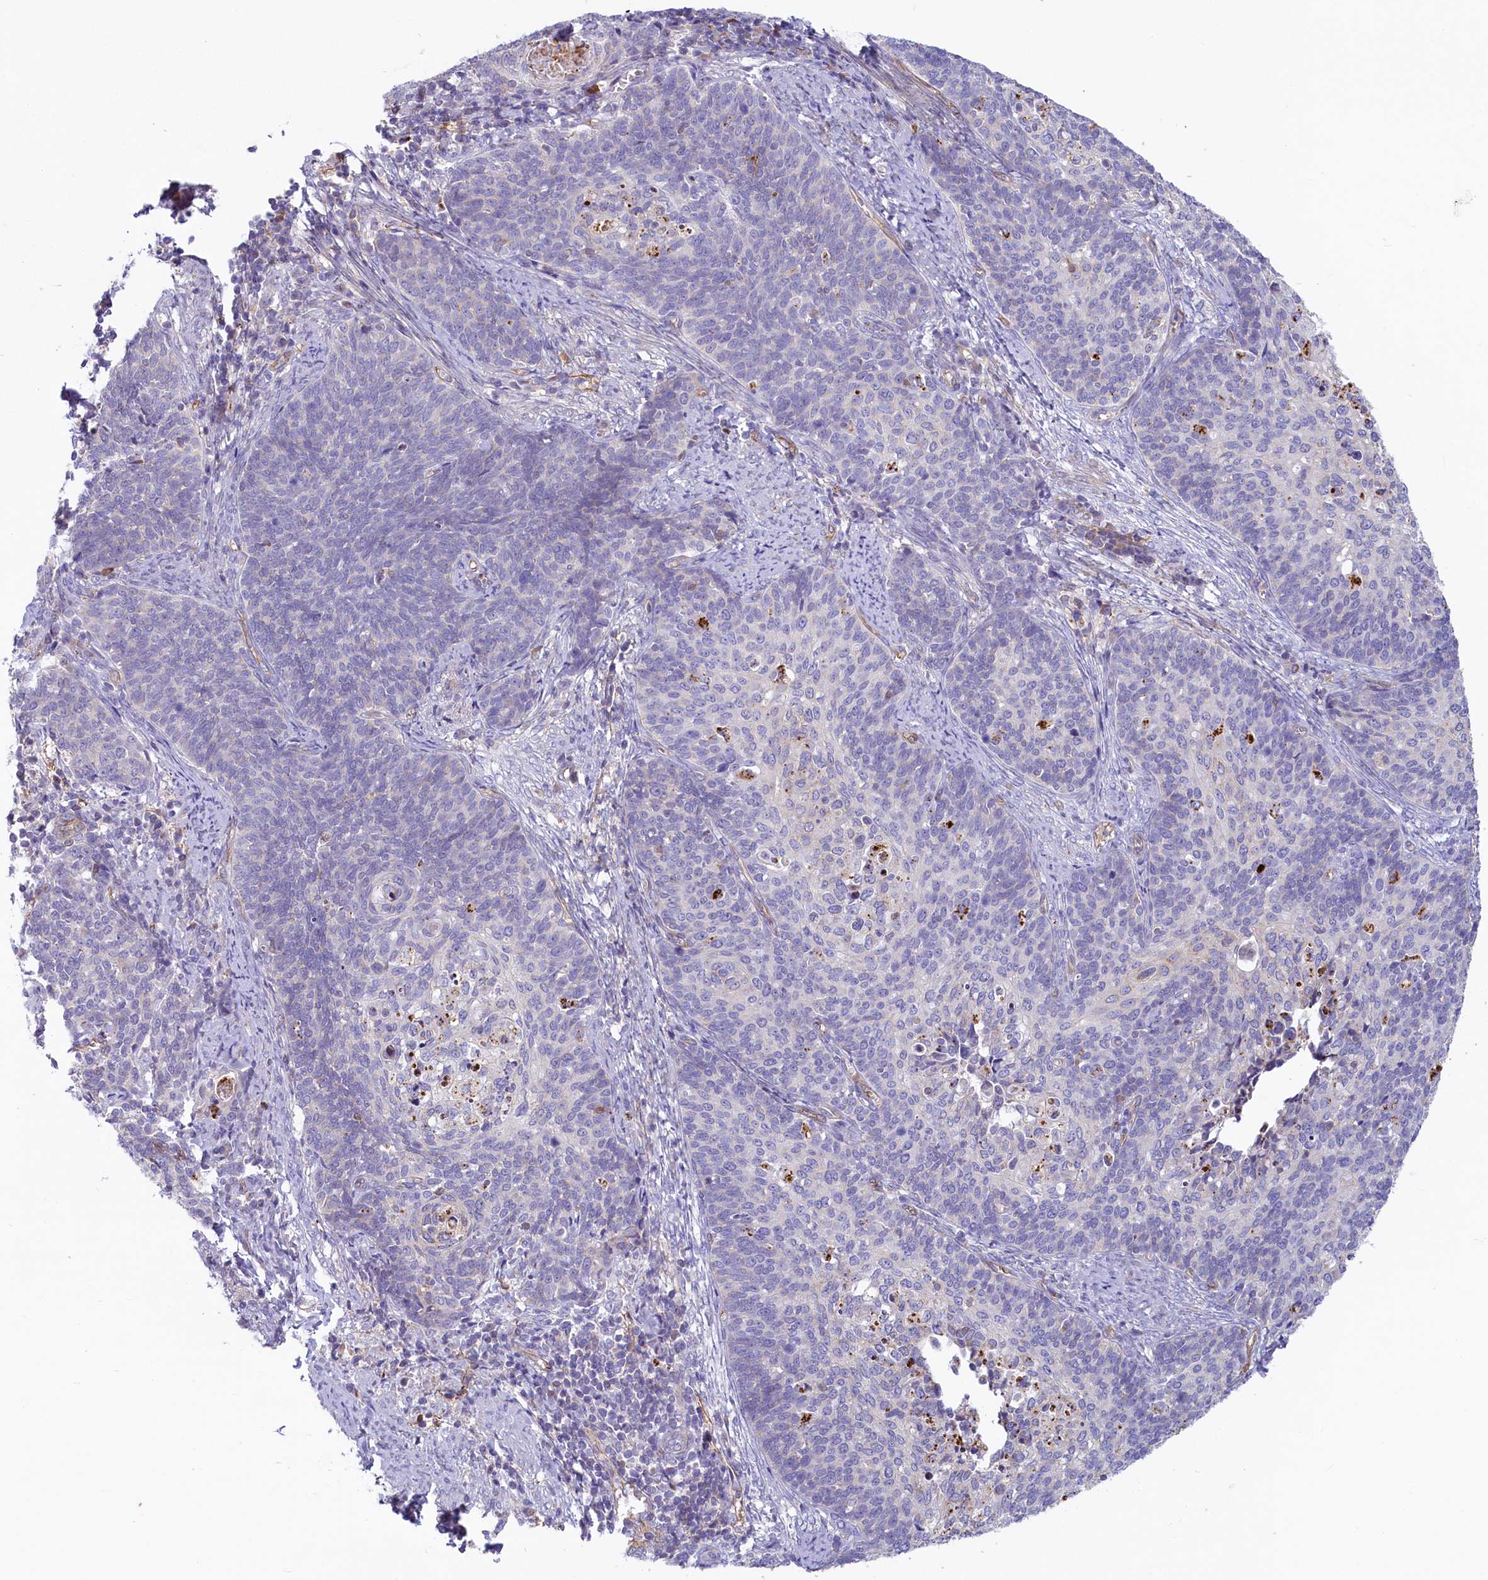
{"staining": {"intensity": "negative", "quantity": "none", "location": "none"}, "tissue": "cervical cancer", "cell_type": "Tumor cells", "image_type": "cancer", "snomed": [{"axis": "morphology", "description": "Squamous cell carcinoma, NOS"}, {"axis": "topography", "description": "Cervix"}], "caption": "The image displays no significant expression in tumor cells of cervical cancer (squamous cell carcinoma).", "gene": "LMOD3", "patient": {"sex": "female", "age": 39}}